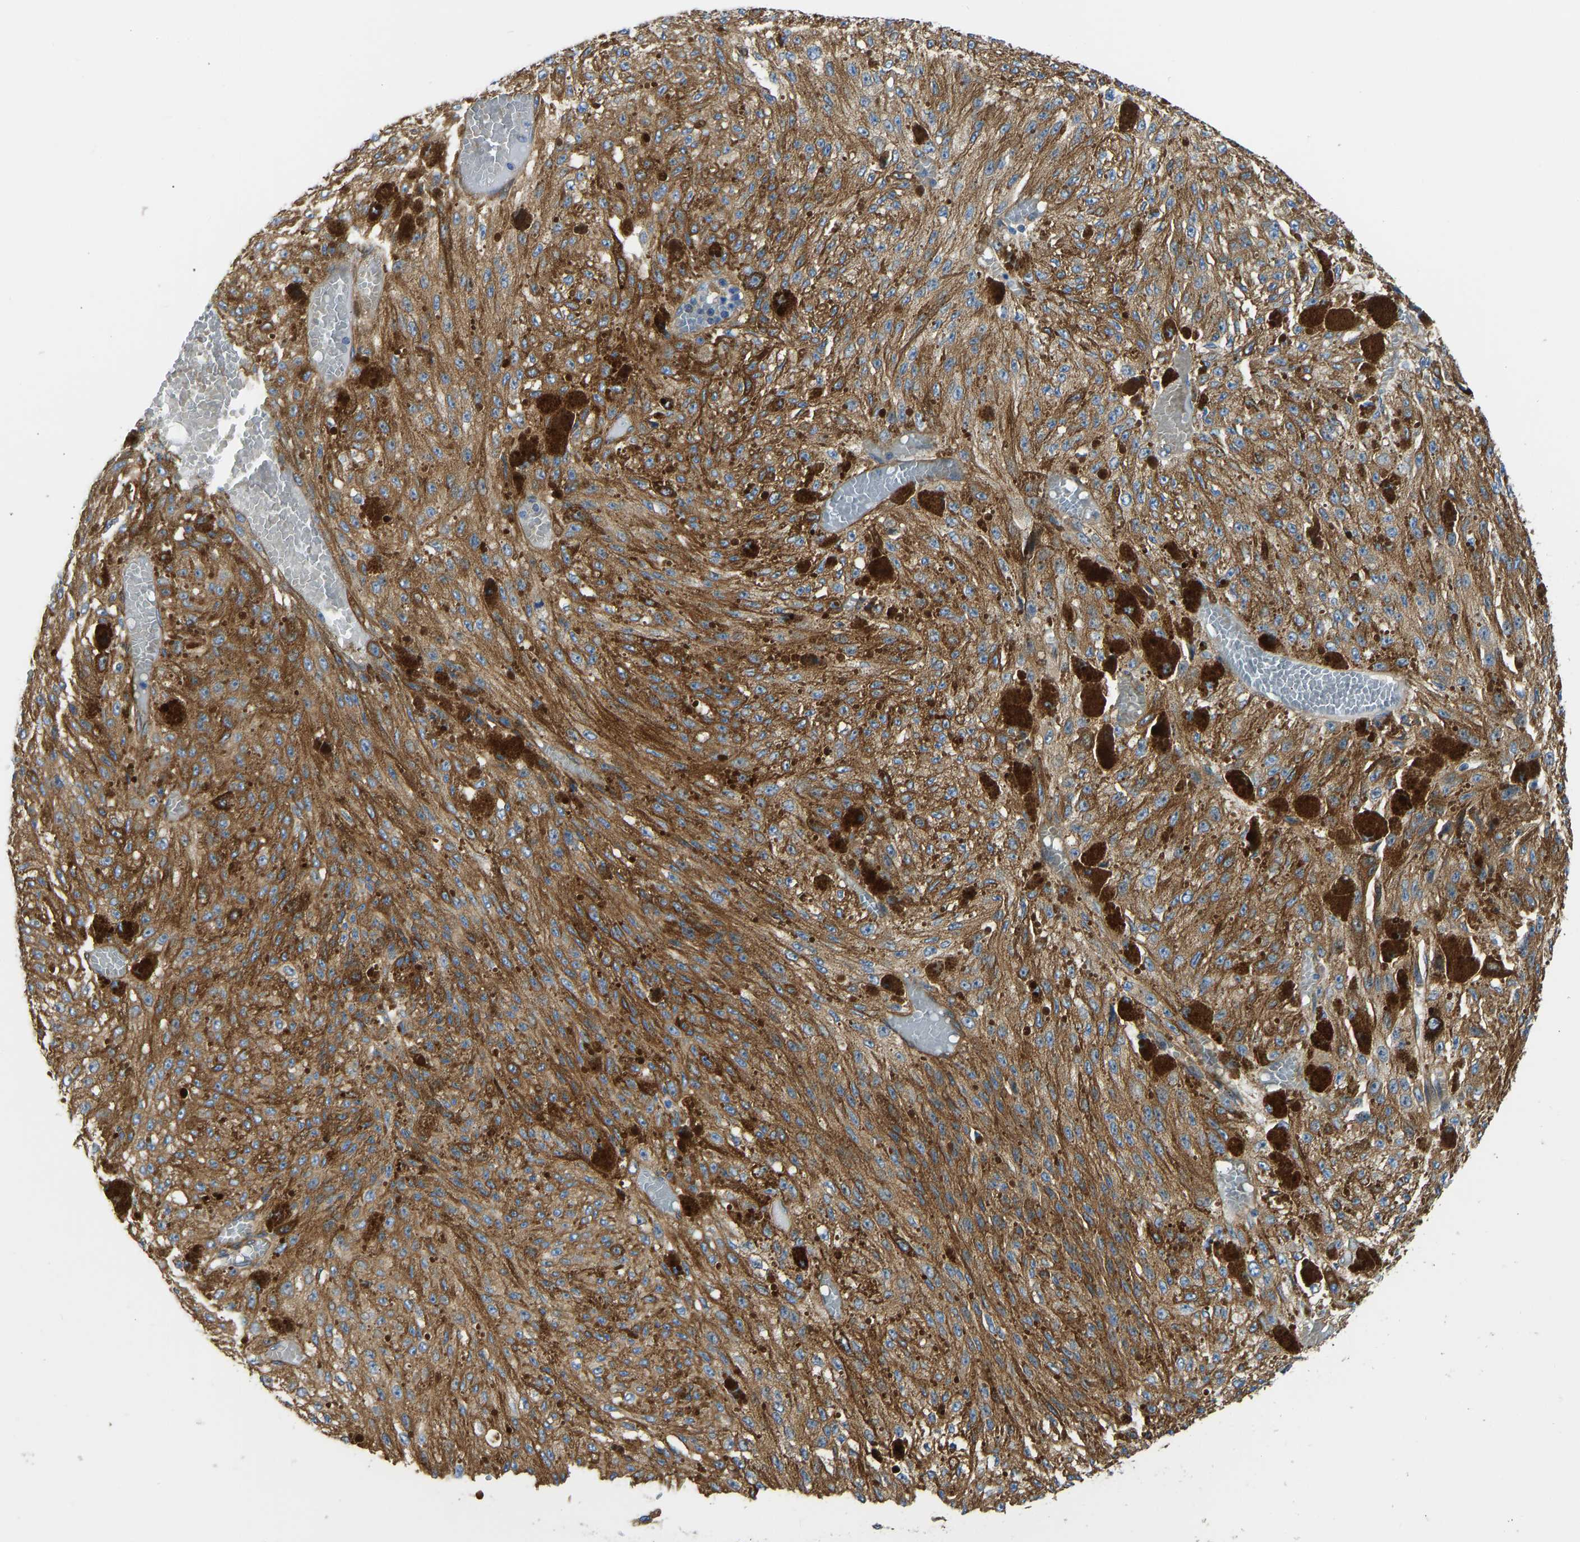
{"staining": {"intensity": "moderate", "quantity": ">75%", "location": "cytoplasmic/membranous"}, "tissue": "melanoma", "cell_type": "Tumor cells", "image_type": "cancer", "snomed": [{"axis": "morphology", "description": "Malignant melanoma, NOS"}, {"axis": "topography", "description": "Other"}], "caption": "About >75% of tumor cells in human melanoma show moderate cytoplasmic/membranous protein expression as visualized by brown immunohistochemical staining.", "gene": "MYO1C", "patient": {"sex": "male", "age": 79}}